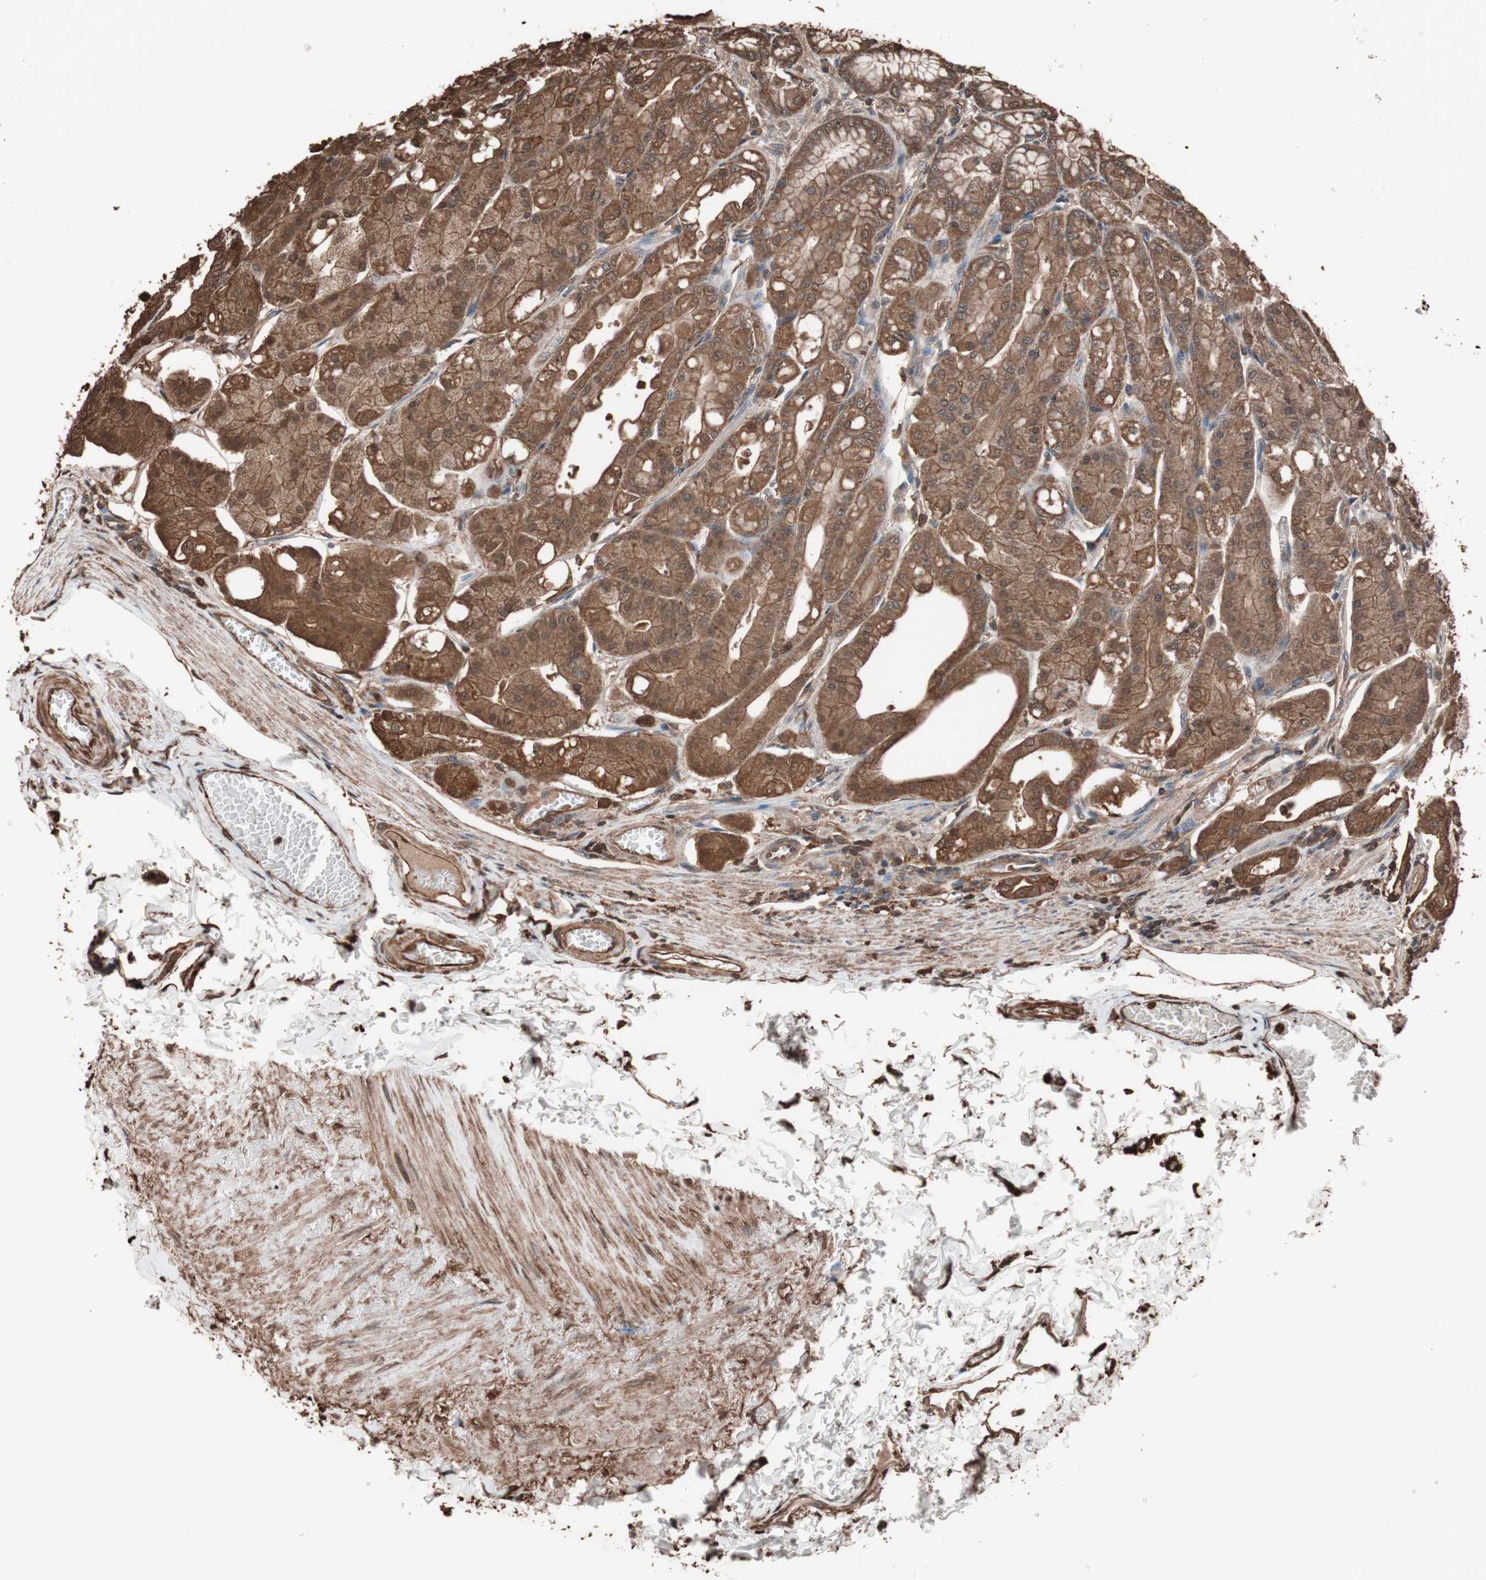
{"staining": {"intensity": "strong", "quantity": ">75%", "location": "cytoplasmic/membranous,nuclear"}, "tissue": "stomach", "cell_type": "Glandular cells", "image_type": "normal", "snomed": [{"axis": "morphology", "description": "Normal tissue, NOS"}, {"axis": "topography", "description": "Stomach, lower"}], "caption": "This micrograph reveals immunohistochemistry staining of benign stomach, with high strong cytoplasmic/membranous,nuclear expression in about >75% of glandular cells.", "gene": "CALM2", "patient": {"sex": "male", "age": 71}}